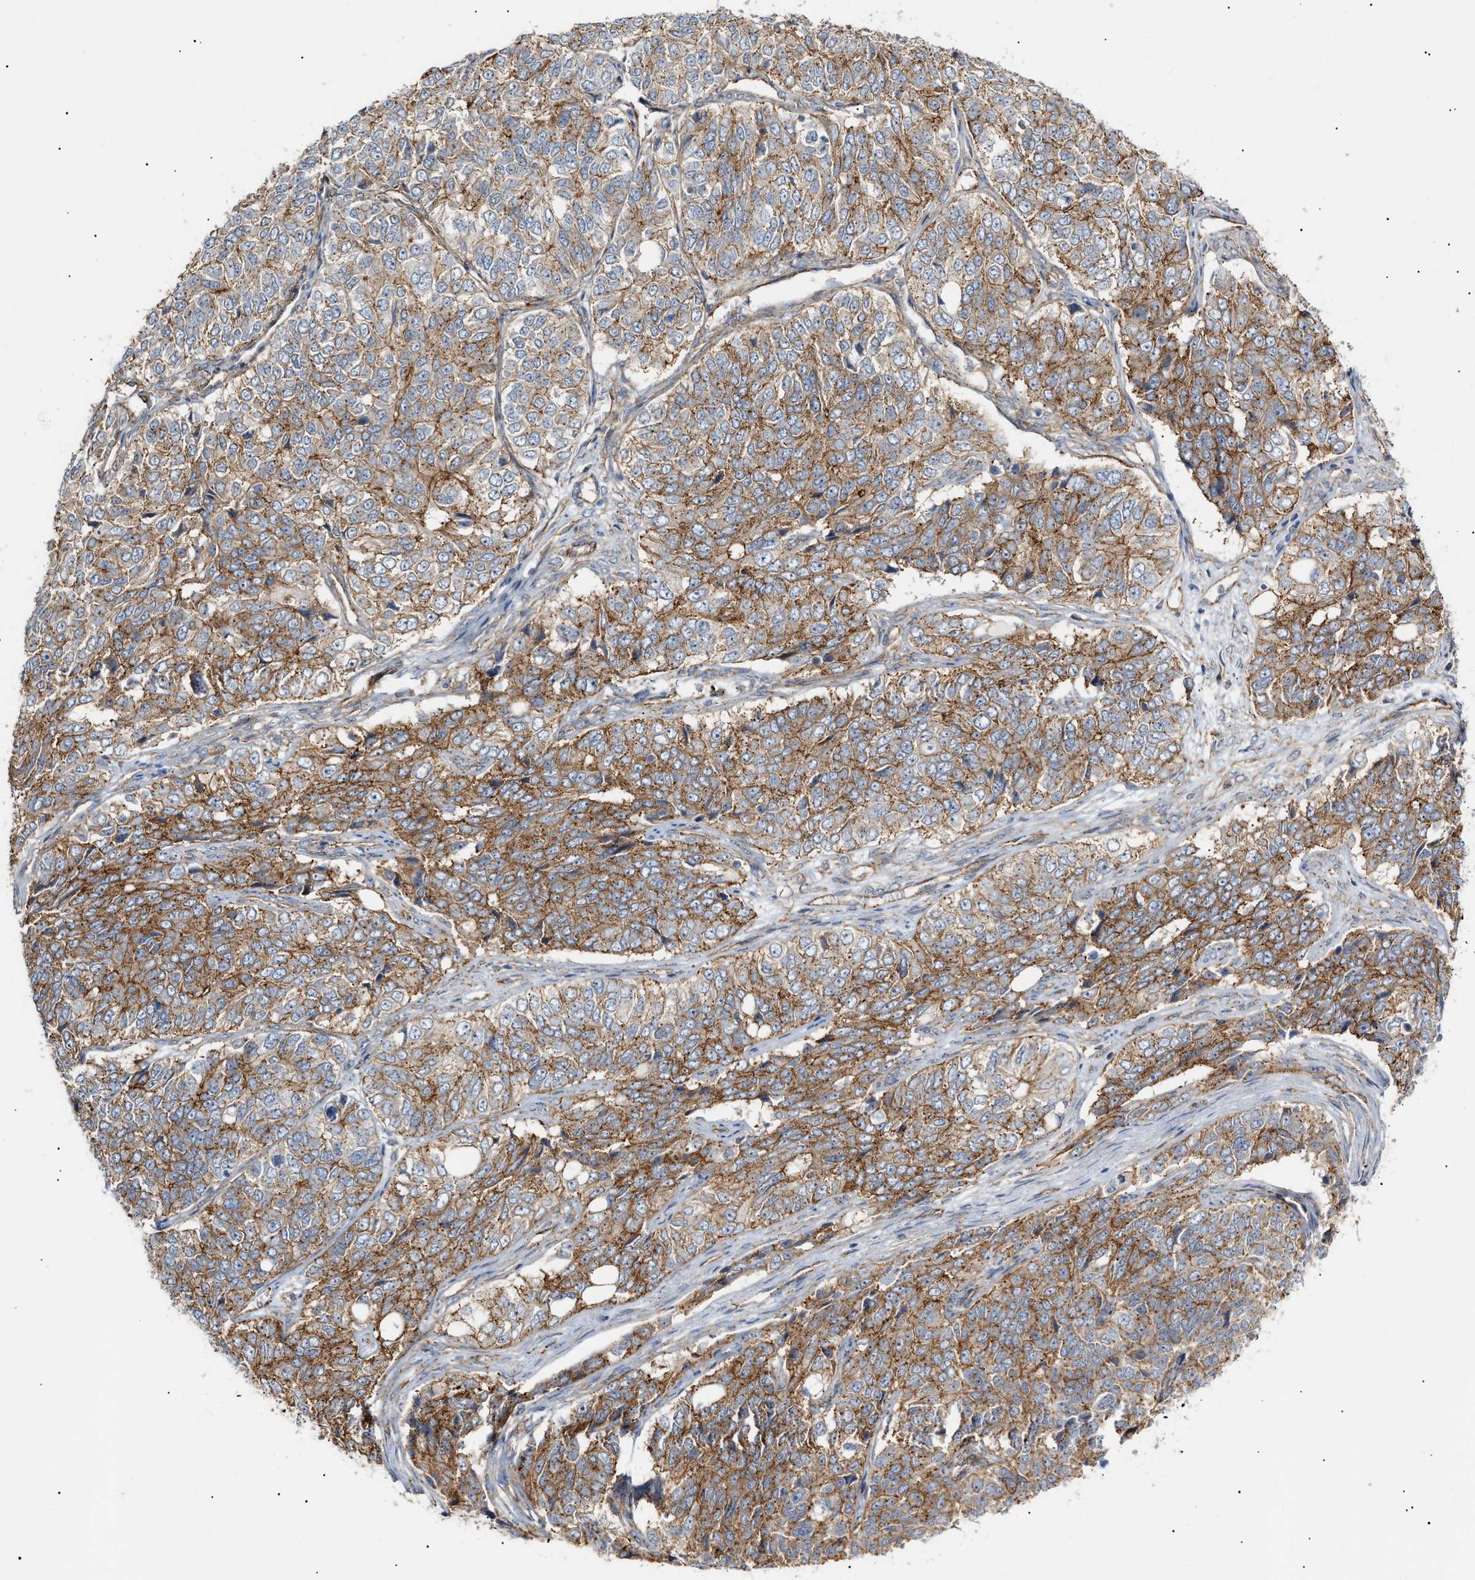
{"staining": {"intensity": "moderate", "quantity": ">75%", "location": "cytoplasmic/membranous"}, "tissue": "ovarian cancer", "cell_type": "Tumor cells", "image_type": "cancer", "snomed": [{"axis": "morphology", "description": "Carcinoma, endometroid"}, {"axis": "topography", "description": "Ovary"}], "caption": "A brown stain highlights moderate cytoplasmic/membranous expression of a protein in ovarian cancer tumor cells.", "gene": "ZFHX2", "patient": {"sex": "female", "age": 51}}